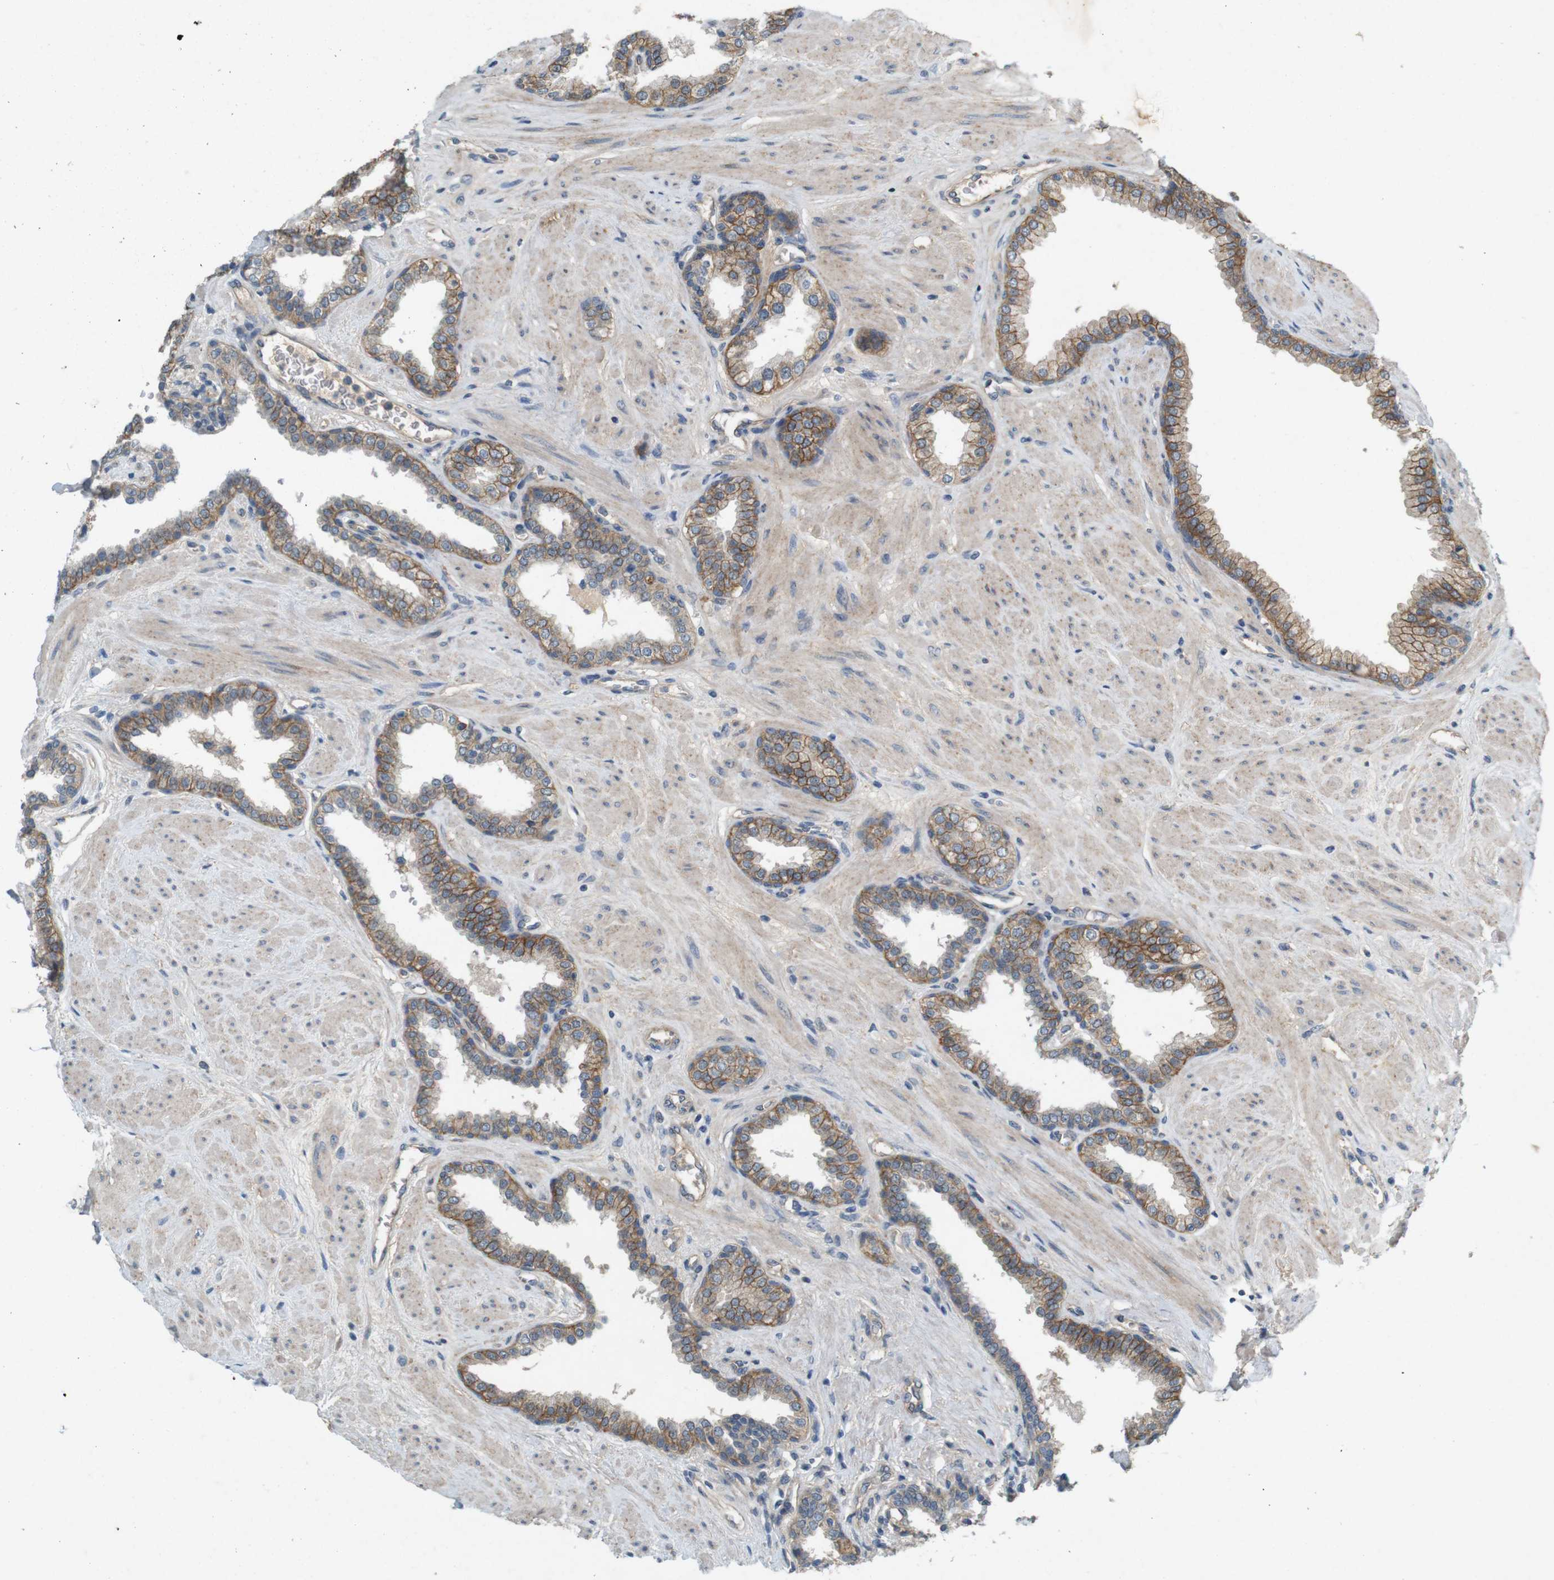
{"staining": {"intensity": "moderate", "quantity": ">75%", "location": "cytoplasmic/membranous"}, "tissue": "prostate", "cell_type": "Glandular cells", "image_type": "normal", "snomed": [{"axis": "morphology", "description": "Normal tissue, NOS"}, {"axis": "topography", "description": "Prostate"}], "caption": "Brown immunohistochemical staining in unremarkable prostate exhibits moderate cytoplasmic/membranous staining in approximately >75% of glandular cells.", "gene": "PVR", "patient": {"sex": "male", "age": 51}}